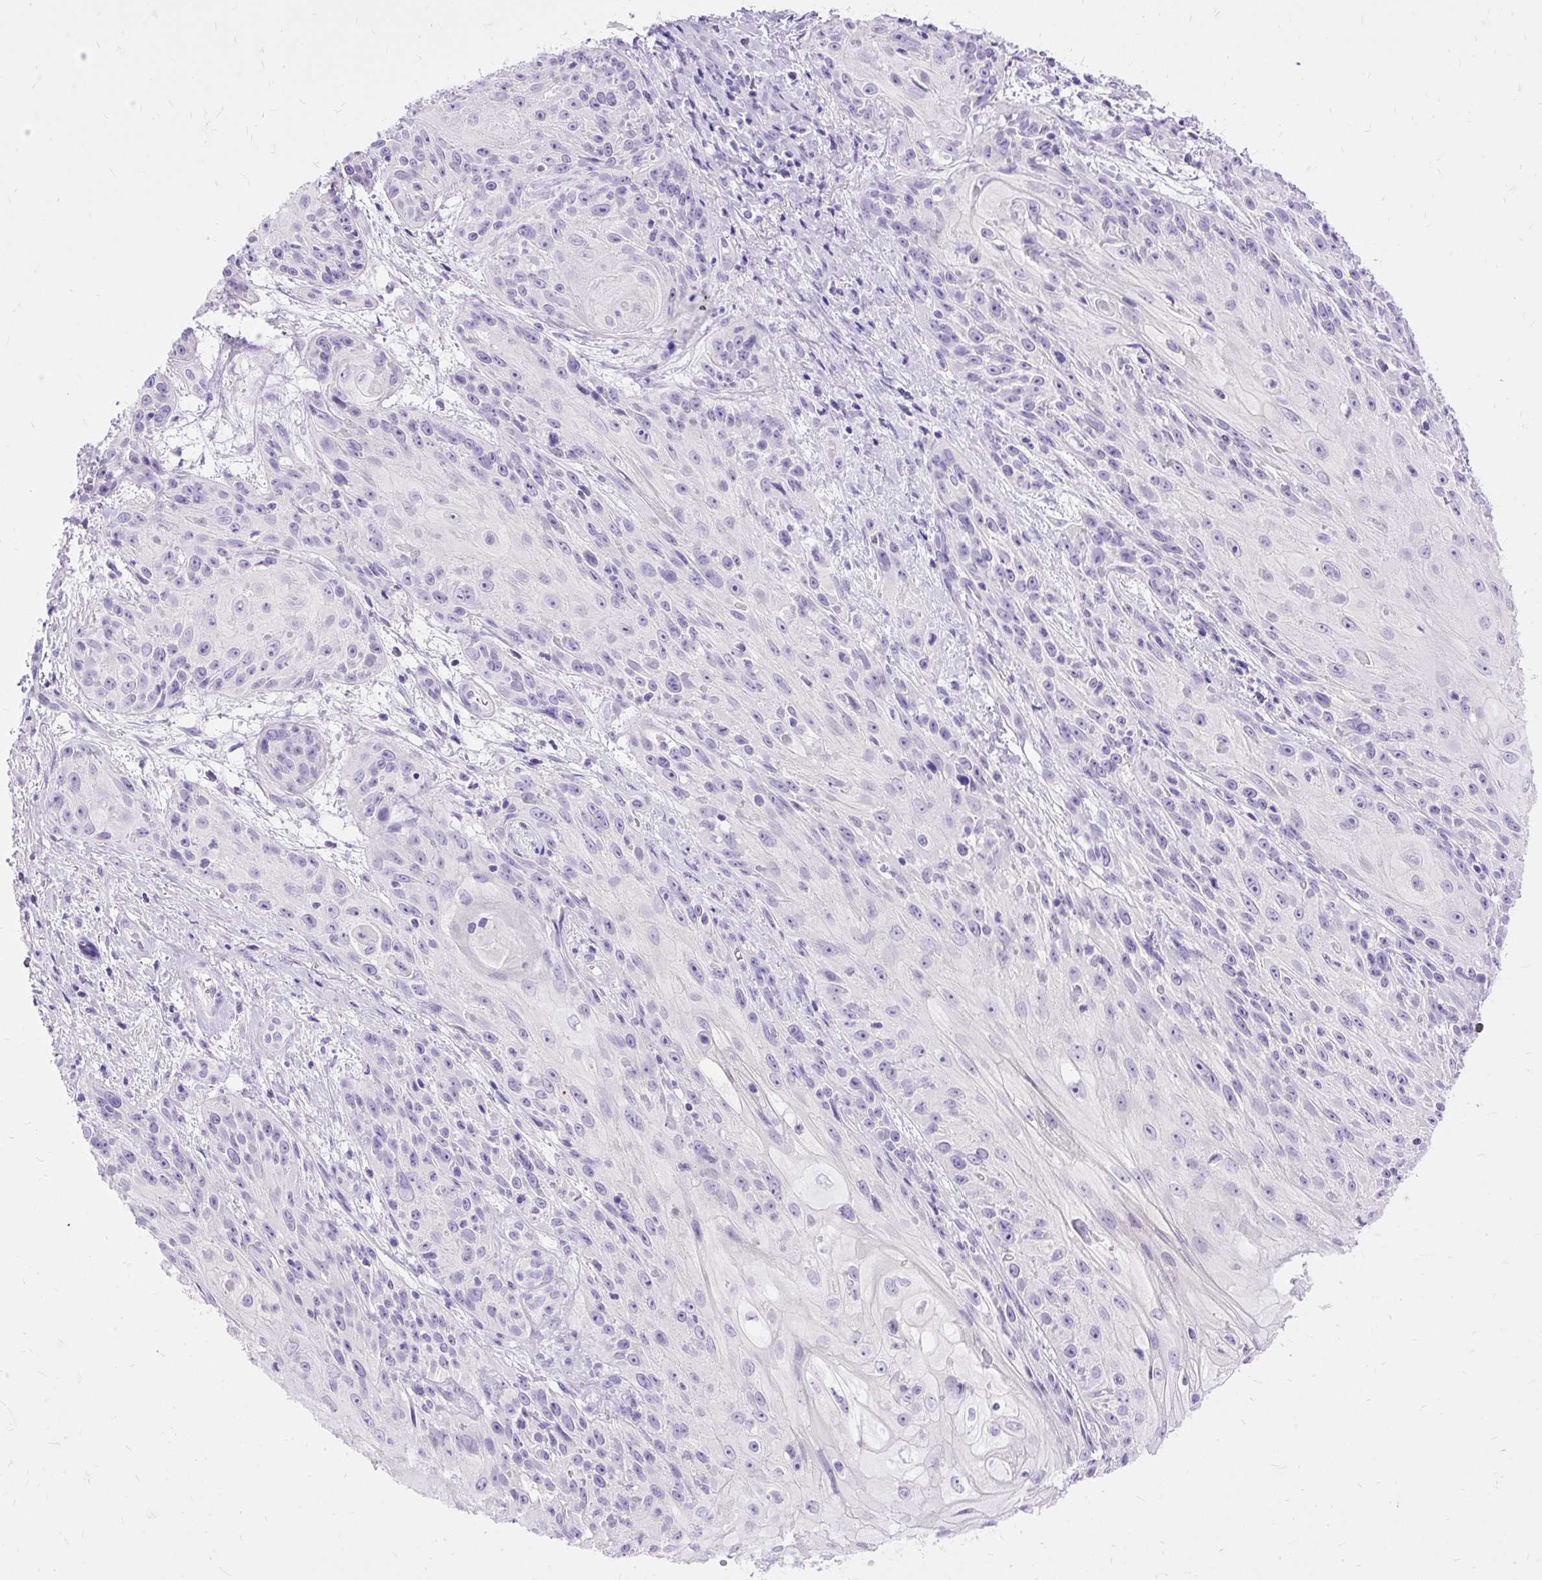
{"staining": {"intensity": "negative", "quantity": "none", "location": "none"}, "tissue": "skin cancer", "cell_type": "Tumor cells", "image_type": "cancer", "snomed": [{"axis": "morphology", "description": "Squamous cell carcinoma, NOS"}, {"axis": "topography", "description": "Skin"}, {"axis": "topography", "description": "Vulva"}], "caption": "Skin cancer stained for a protein using immunohistochemistry (IHC) displays no staining tumor cells.", "gene": "HEY1", "patient": {"sex": "female", "age": 76}}